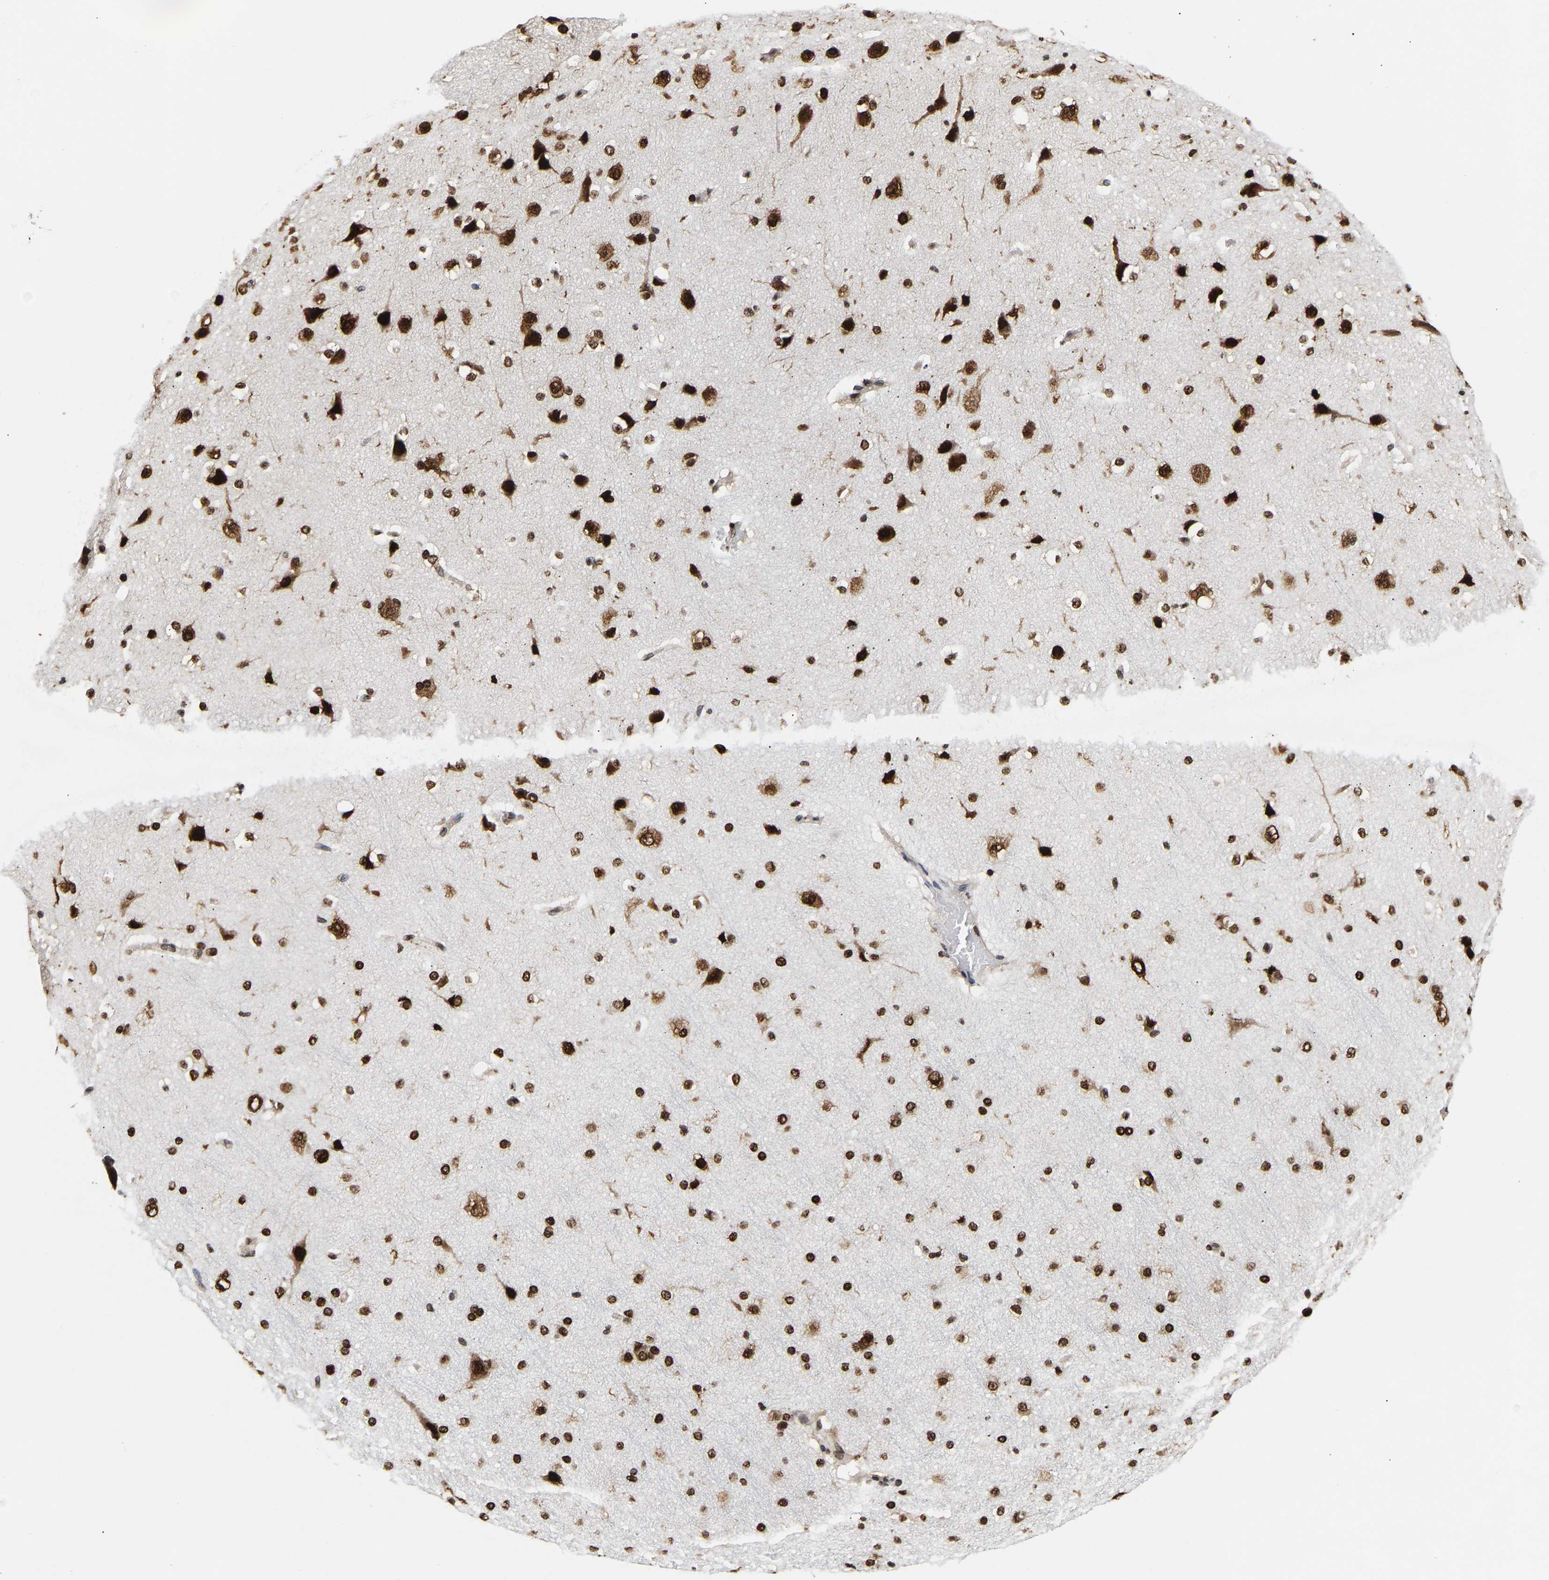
{"staining": {"intensity": "moderate", "quantity": ">75%", "location": "nuclear"}, "tissue": "cerebral cortex", "cell_type": "Endothelial cells", "image_type": "normal", "snomed": [{"axis": "morphology", "description": "Normal tissue, NOS"}, {"axis": "morphology", "description": "Developmental malformation"}, {"axis": "topography", "description": "Cerebral cortex"}], "caption": "Immunohistochemistry of unremarkable human cerebral cortex exhibits medium levels of moderate nuclear staining in about >75% of endothelial cells.", "gene": "PSIP1", "patient": {"sex": "female", "age": 30}}